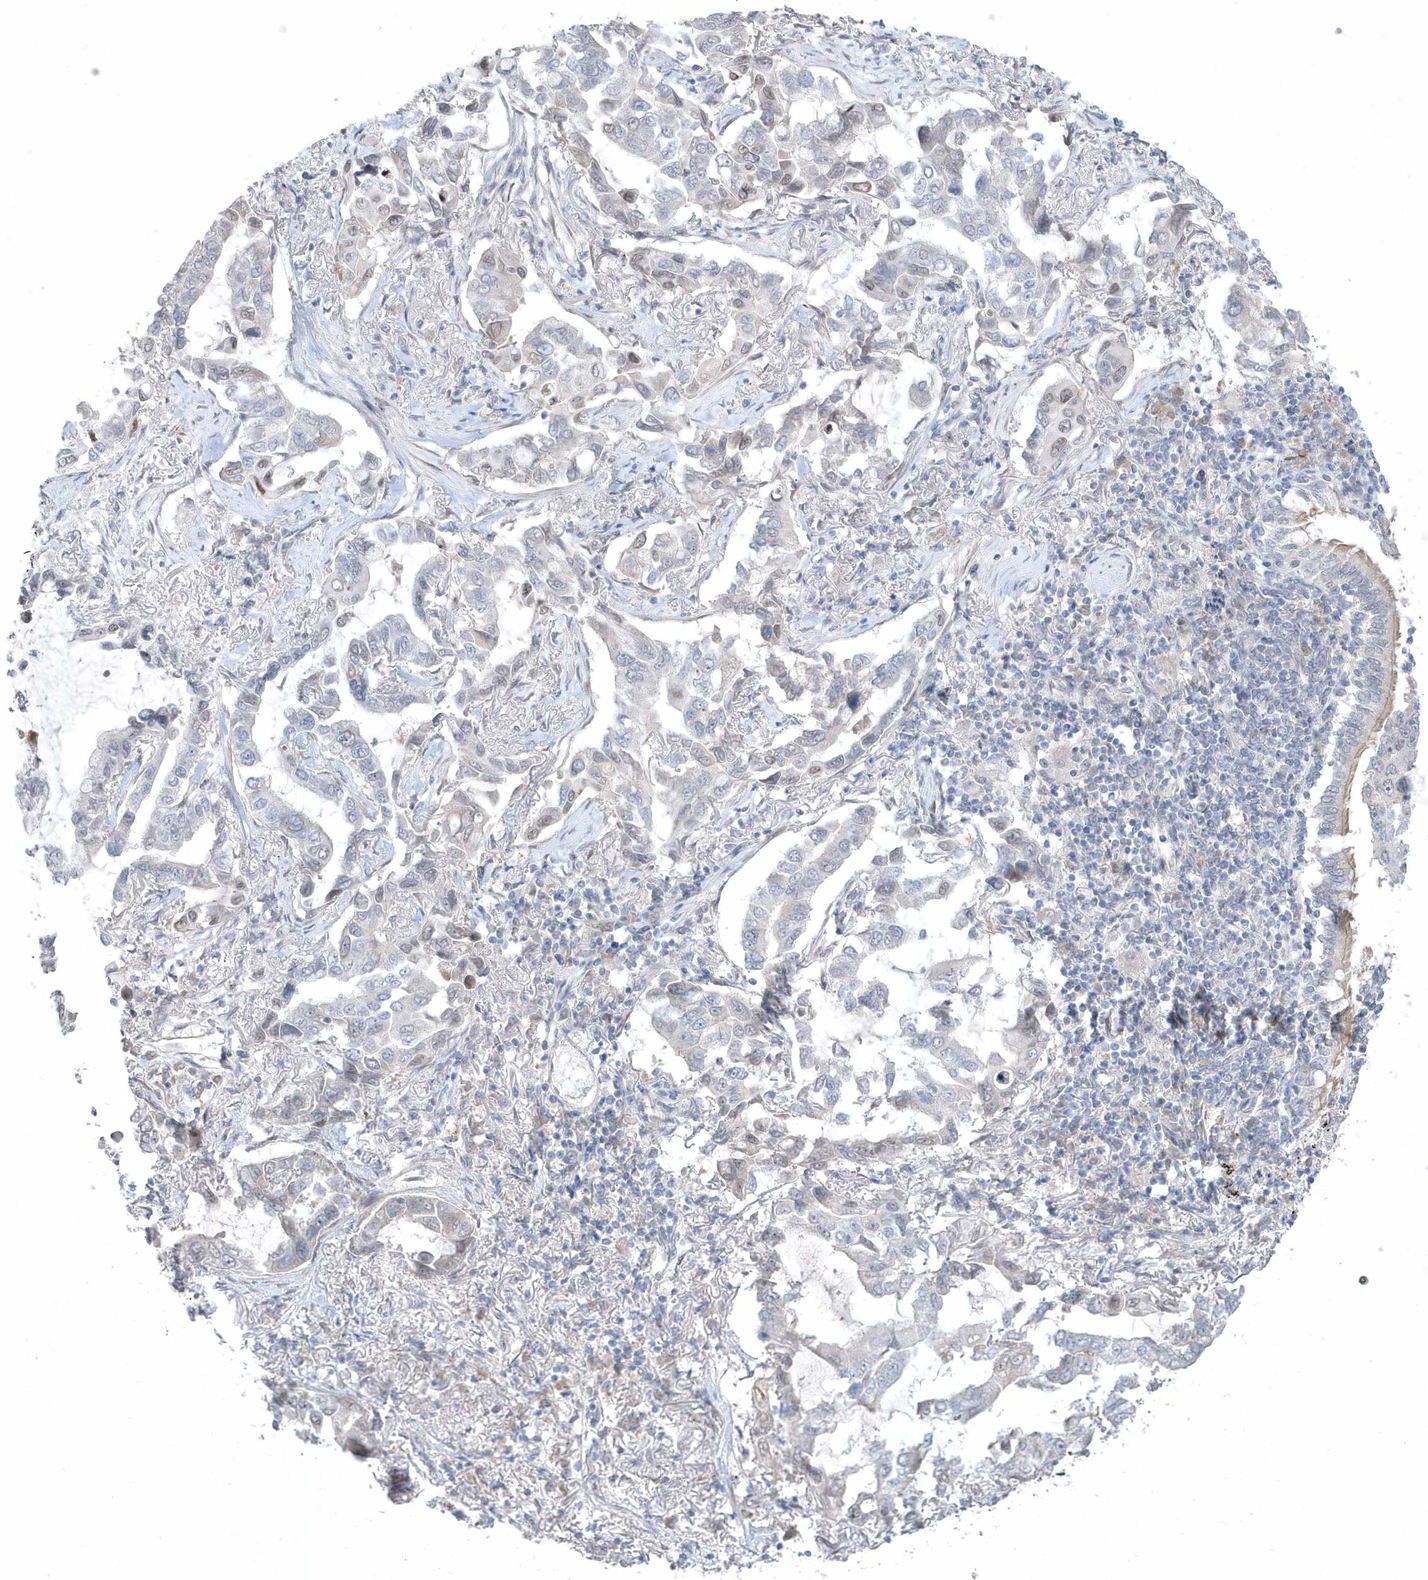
{"staining": {"intensity": "negative", "quantity": "none", "location": "none"}, "tissue": "lung cancer", "cell_type": "Tumor cells", "image_type": "cancer", "snomed": [{"axis": "morphology", "description": "Adenocarcinoma, NOS"}, {"axis": "topography", "description": "Lung"}], "caption": "Lung adenocarcinoma was stained to show a protein in brown. There is no significant positivity in tumor cells.", "gene": "ZC3H12D", "patient": {"sex": "male", "age": 64}}